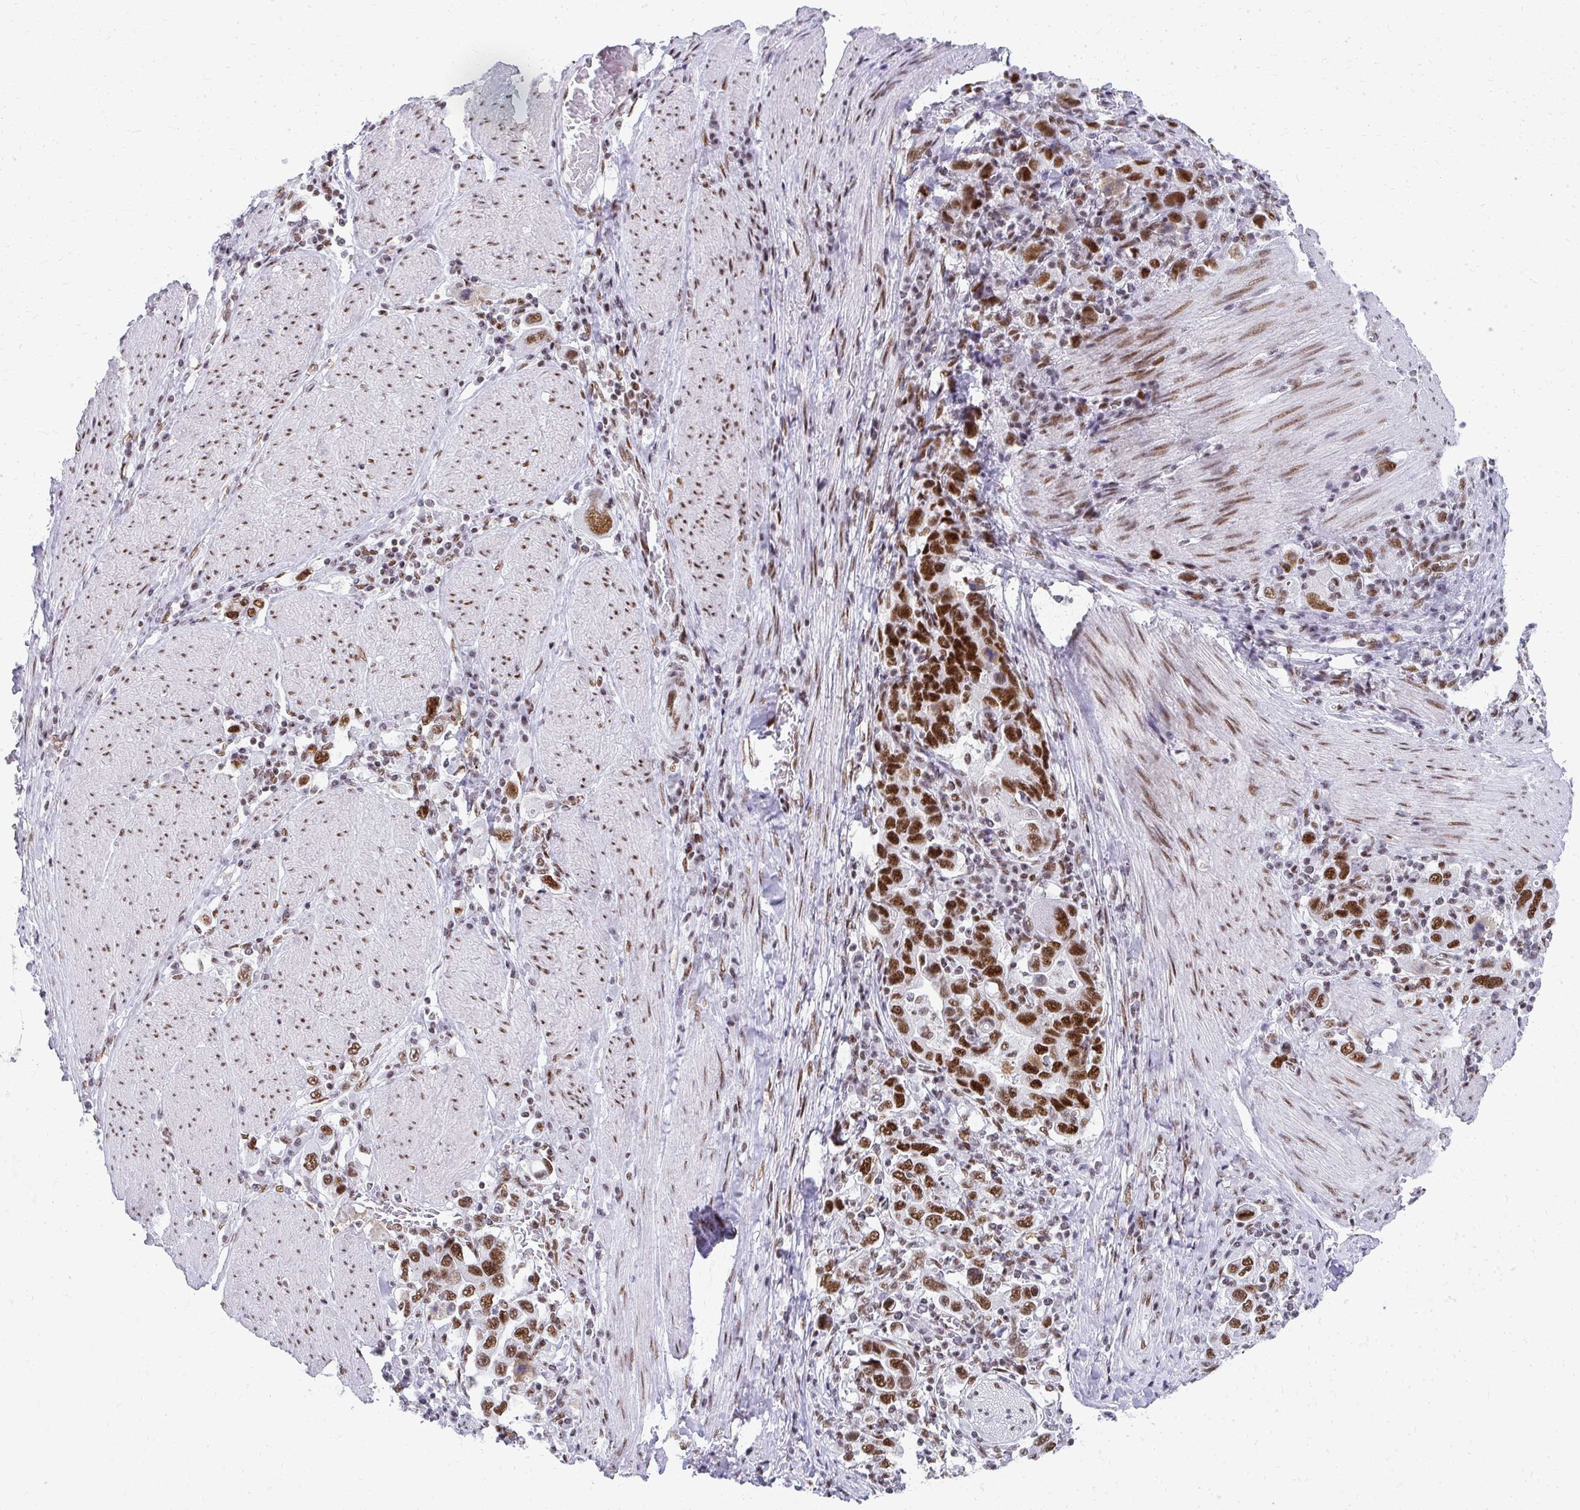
{"staining": {"intensity": "strong", "quantity": ">75%", "location": "nuclear"}, "tissue": "stomach cancer", "cell_type": "Tumor cells", "image_type": "cancer", "snomed": [{"axis": "morphology", "description": "Adenocarcinoma, NOS"}, {"axis": "topography", "description": "Stomach, upper"}, {"axis": "topography", "description": "Stomach"}], "caption": "A high-resolution micrograph shows immunohistochemistry (IHC) staining of adenocarcinoma (stomach), which reveals strong nuclear staining in about >75% of tumor cells.", "gene": "CREBBP", "patient": {"sex": "male", "age": 62}}